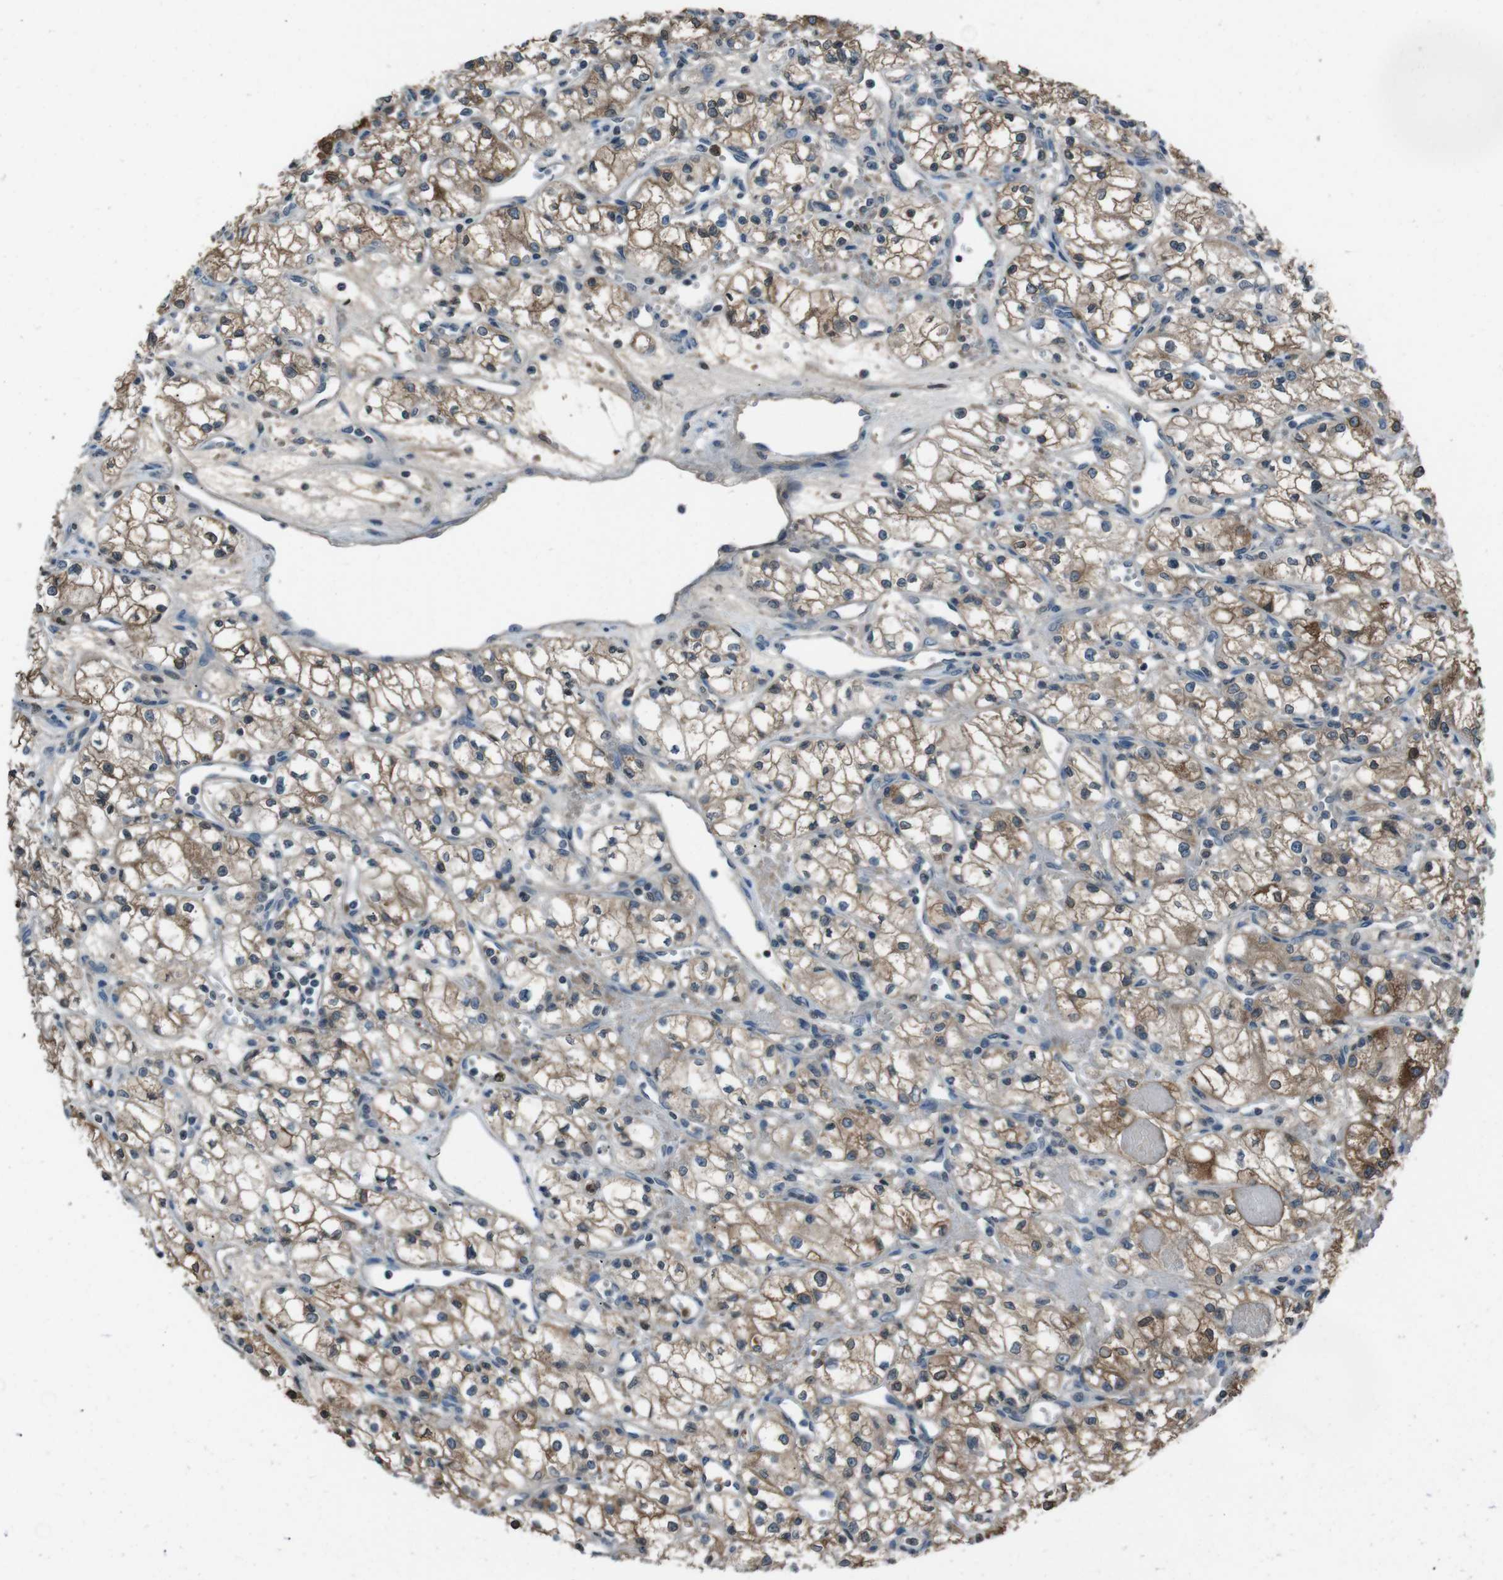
{"staining": {"intensity": "moderate", "quantity": ">75%", "location": "cytoplasmic/membranous"}, "tissue": "renal cancer", "cell_type": "Tumor cells", "image_type": "cancer", "snomed": [{"axis": "morphology", "description": "Normal tissue, NOS"}, {"axis": "morphology", "description": "Adenocarcinoma, NOS"}, {"axis": "topography", "description": "Kidney"}], "caption": "Immunohistochemical staining of human renal cancer (adenocarcinoma) reveals moderate cytoplasmic/membranous protein staining in approximately >75% of tumor cells.", "gene": "UGT1A6", "patient": {"sex": "male", "age": 59}}